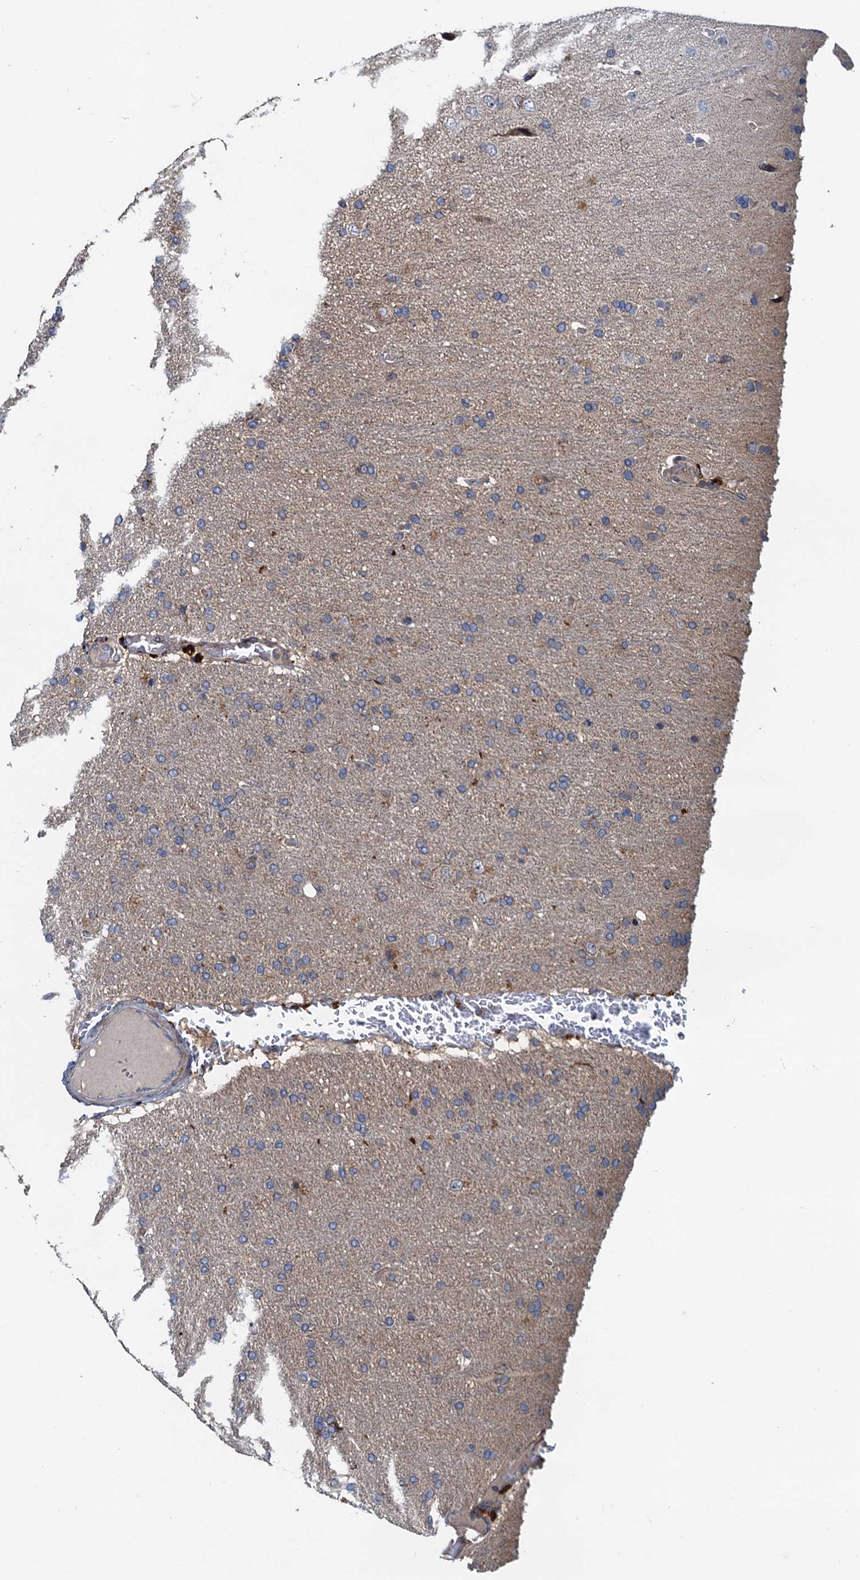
{"staining": {"intensity": "negative", "quantity": "none", "location": "none"}, "tissue": "glioma", "cell_type": "Tumor cells", "image_type": "cancer", "snomed": [{"axis": "morphology", "description": "Glioma, malignant, High grade"}, {"axis": "topography", "description": "Brain"}], "caption": "Malignant high-grade glioma stained for a protein using IHC shows no expression tumor cells.", "gene": "EFL1", "patient": {"sex": "male", "age": 72}}